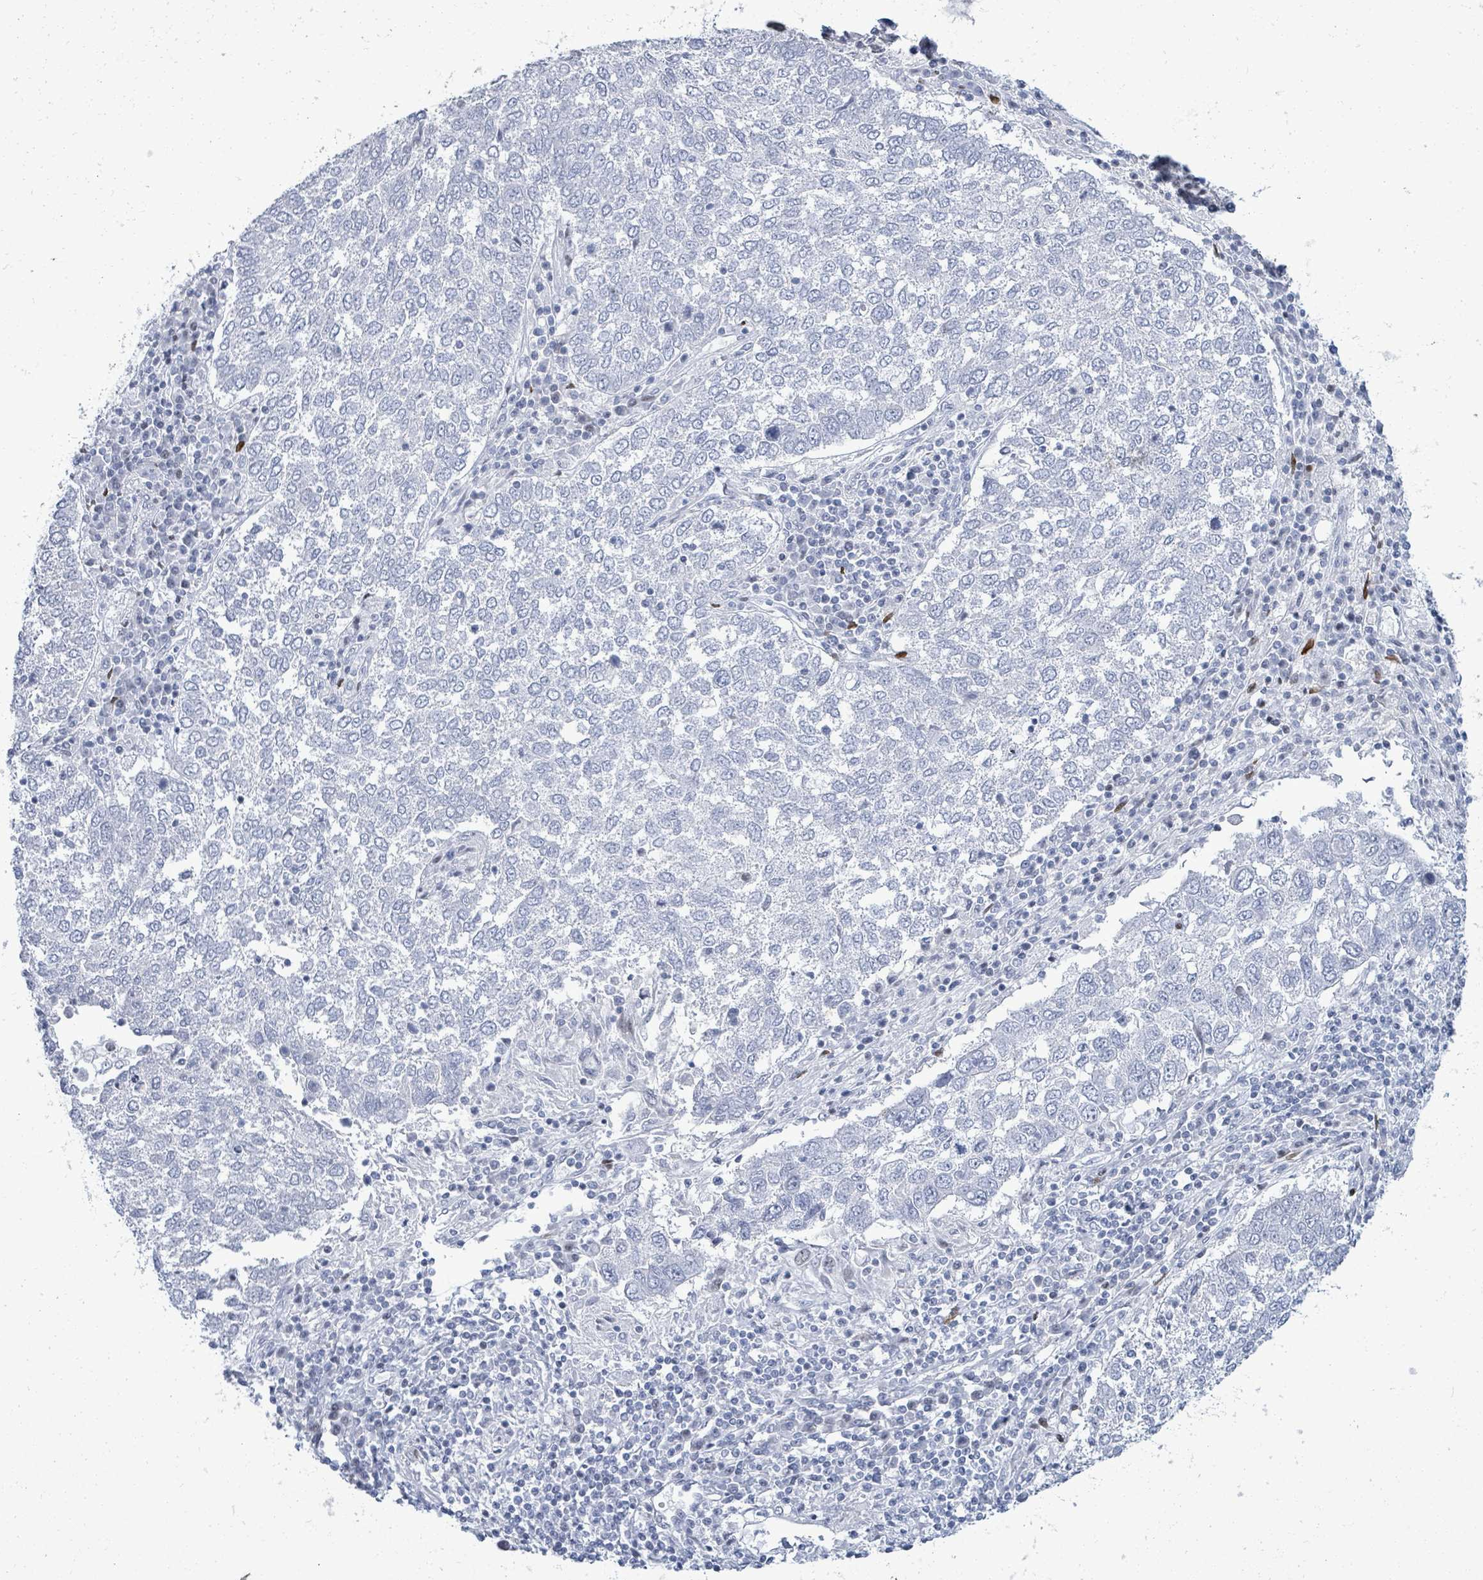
{"staining": {"intensity": "negative", "quantity": "none", "location": "none"}, "tissue": "lung cancer", "cell_type": "Tumor cells", "image_type": "cancer", "snomed": [{"axis": "morphology", "description": "Squamous cell carcinoma, NOS"}, {"axis": "topography", "description": "Lung"}], "caption": "Immunohistochemistry (IHC) histopathology image of lung cancer (squamous cell carcinoma) stained for a protein (brown), which shows no positivity in tumor cells.", "gene": "MALL", "patient": {"sex": "male", "age": 73}}